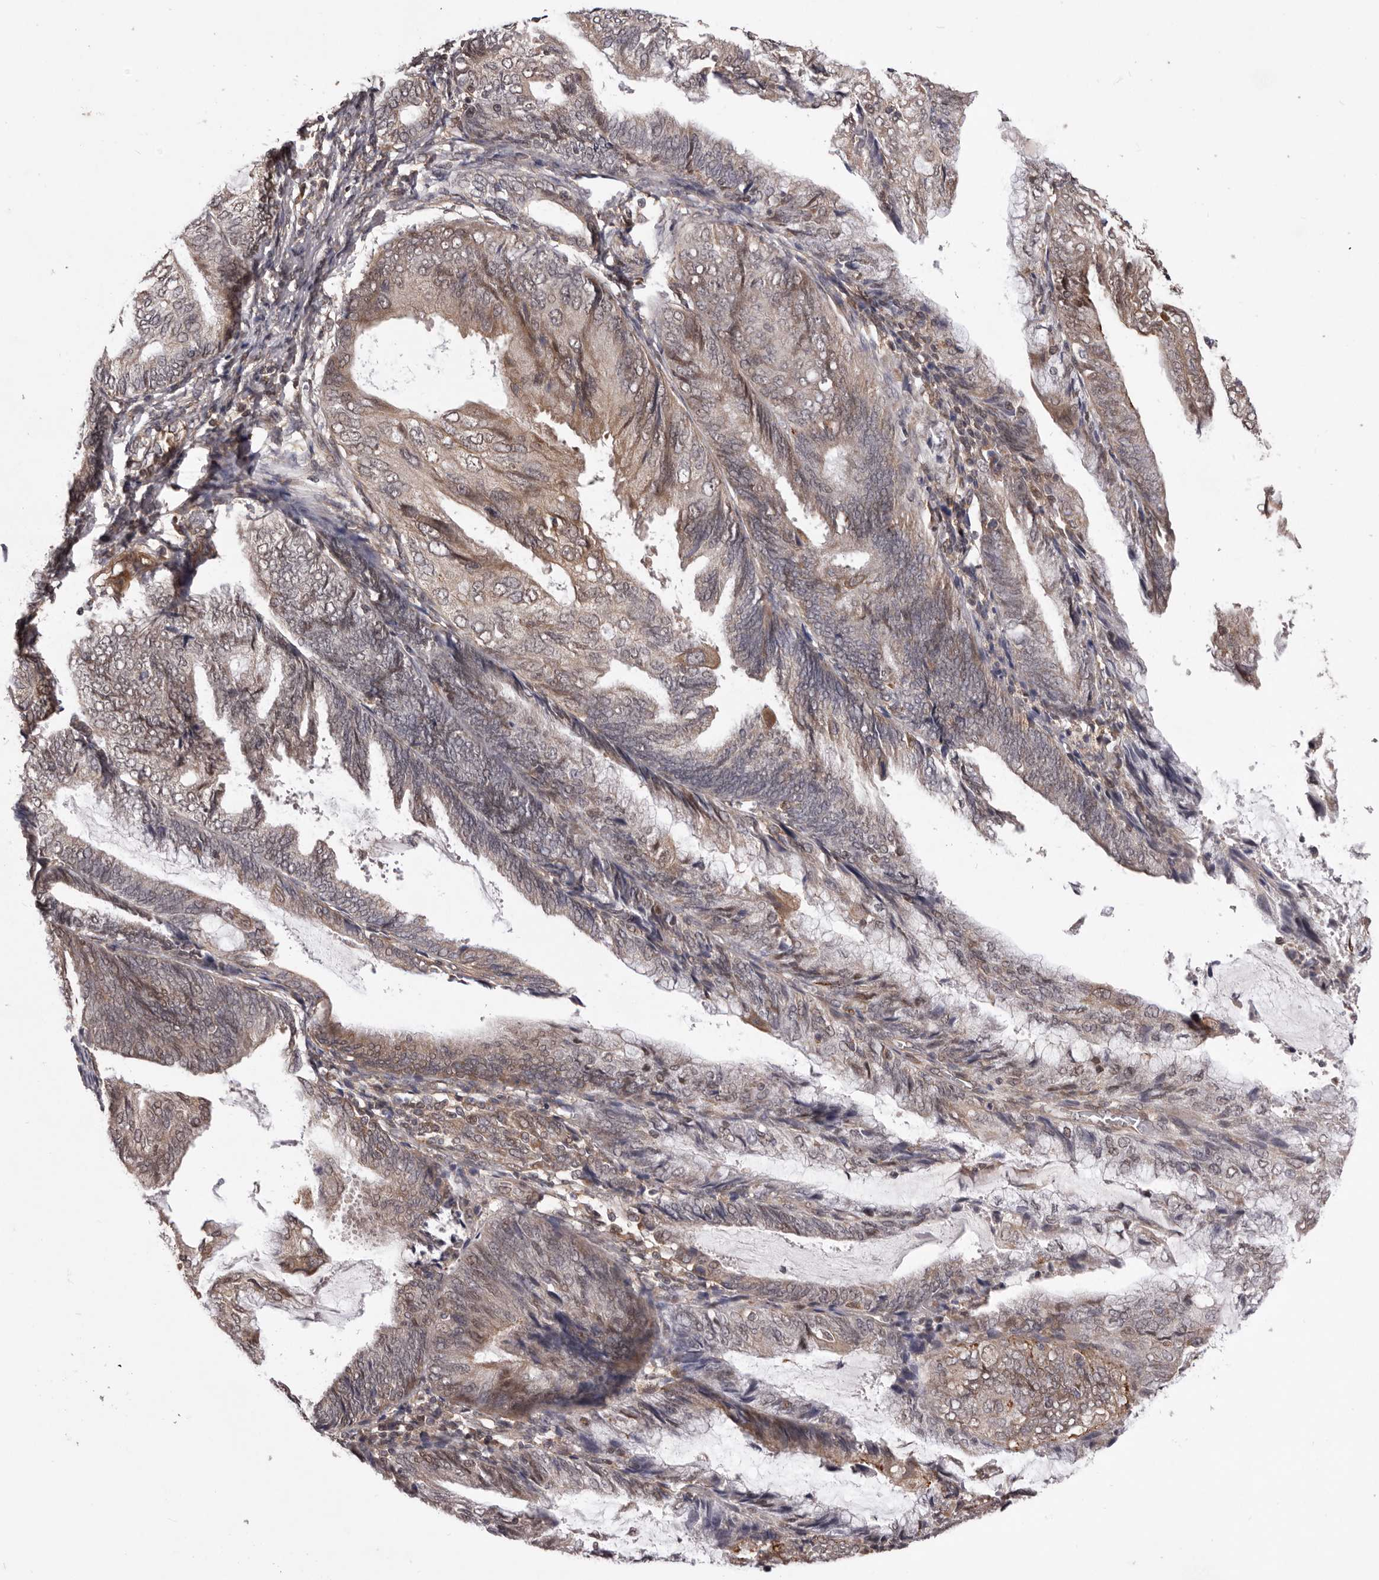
{"staining": {"intensity": "moderate", "quantity": "25%-75%", "location": "cytoplasmic/membranous"}, "tissue": "endometrial cancer", "cell_type": "Tumor cells", "image_type": "cancer", "snomed": [{"axis": "morphology", "description": "Adenocarcinoma, NOS"}, {"axis": "topography", "description": "Endometrium"}], "caption": "Endometrial cancer (adenocarcinoma) stained with a protein marker demonstrates moderate staining in tumor cells.", "gene": "CELF3", "patient": {"sex": "female", "age": 81}}